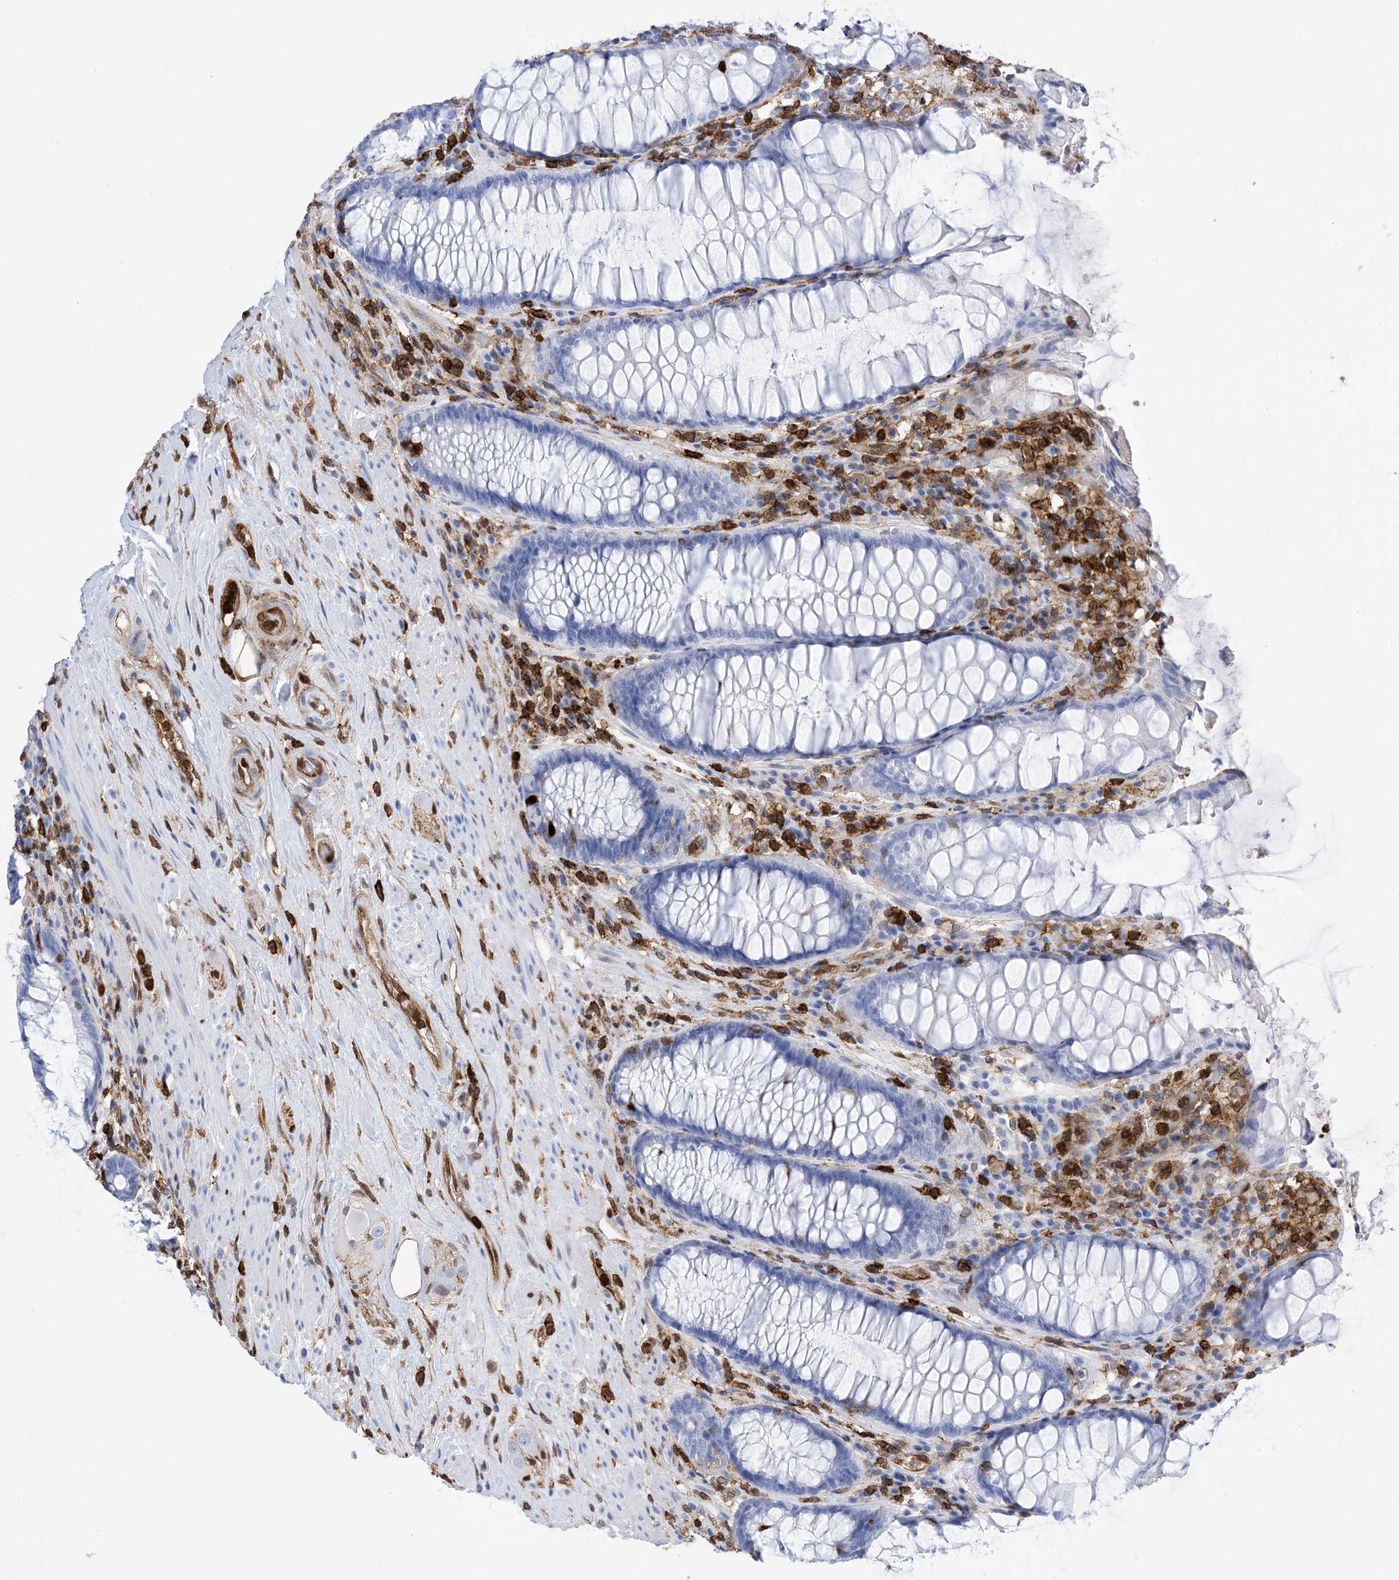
{"staining": {"intensity": "negative", "quantity": "none", "location": "none"}, "tissue": "rectum", "cell_type": "Glandular cells", "image_type": "normal", "snomed": [{"axis": "morphology", "description": "Normal tissue, NOS"}, {"axis": "topography", "description": "Rectum"}], "caption": "IHC of unremarkable human rectum reveals no positivity in glandular cells. (Immunohistochemistry, brightfield microscopy, high magnification).", "gene": "ANXA1", "patient": {"sex": "male", "age": 64}}